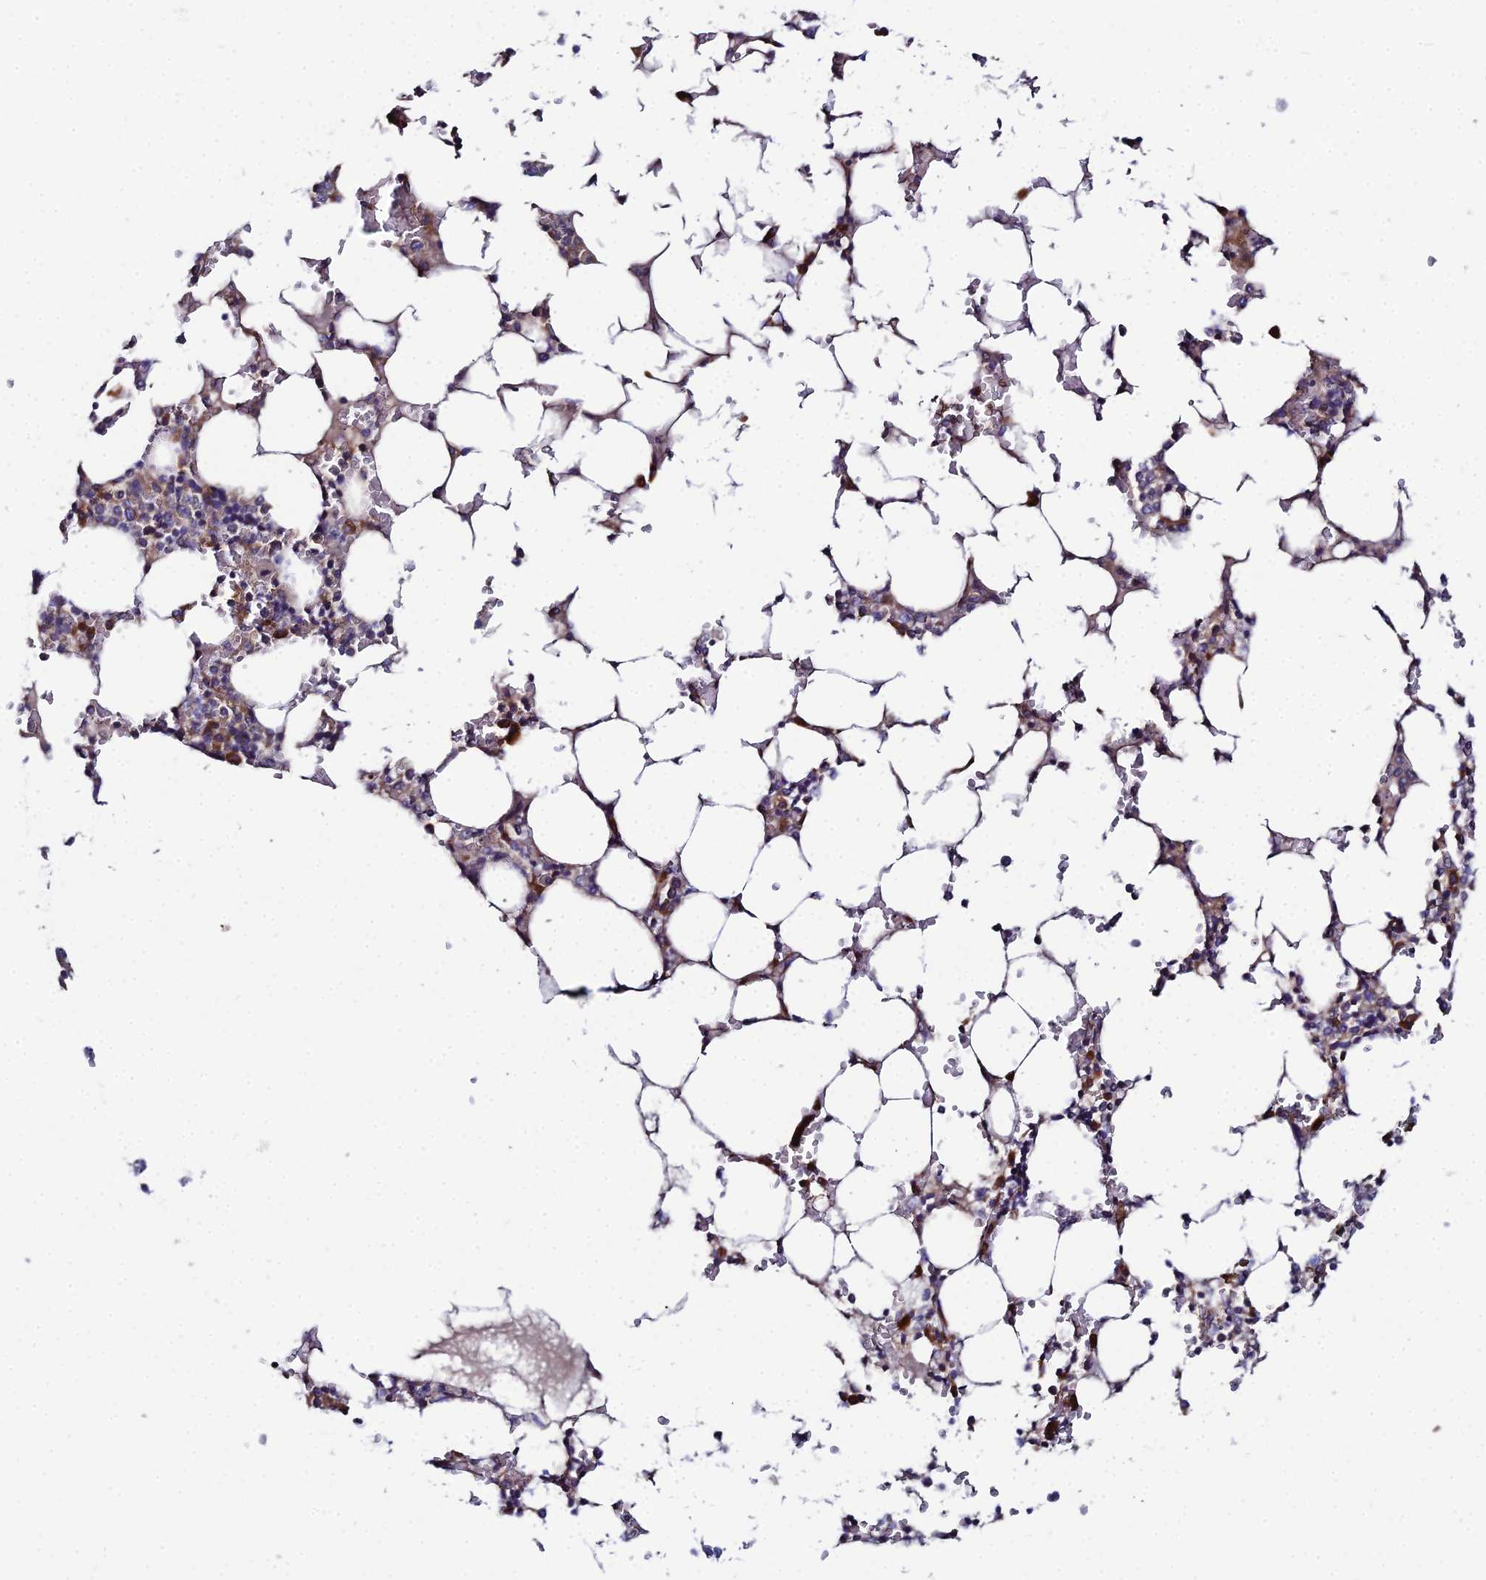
{"staining": {"intensity": "strong", "quantity": "<25%", "location": "cytoplasmic/membranous"}, "tissue": "bone marrow", "cell_type": "Hematopoietic cells", "image_type": "normal", "snomed": [{"axis": "morphology", "description": "Normal tissue, NOS"}, {"axis": "topography", "description": "Bone marrow"}], "caption": "Strong cytoplasmic/membranous staining is appreciated in approximately <25% of hematopoietic cells in unremarkable bone marrow. (DAB IHC, brown staining for protein, blue staining for nuclei).", "gene": "CLCN3", "patient": {"sex": "male", "age": 64}}